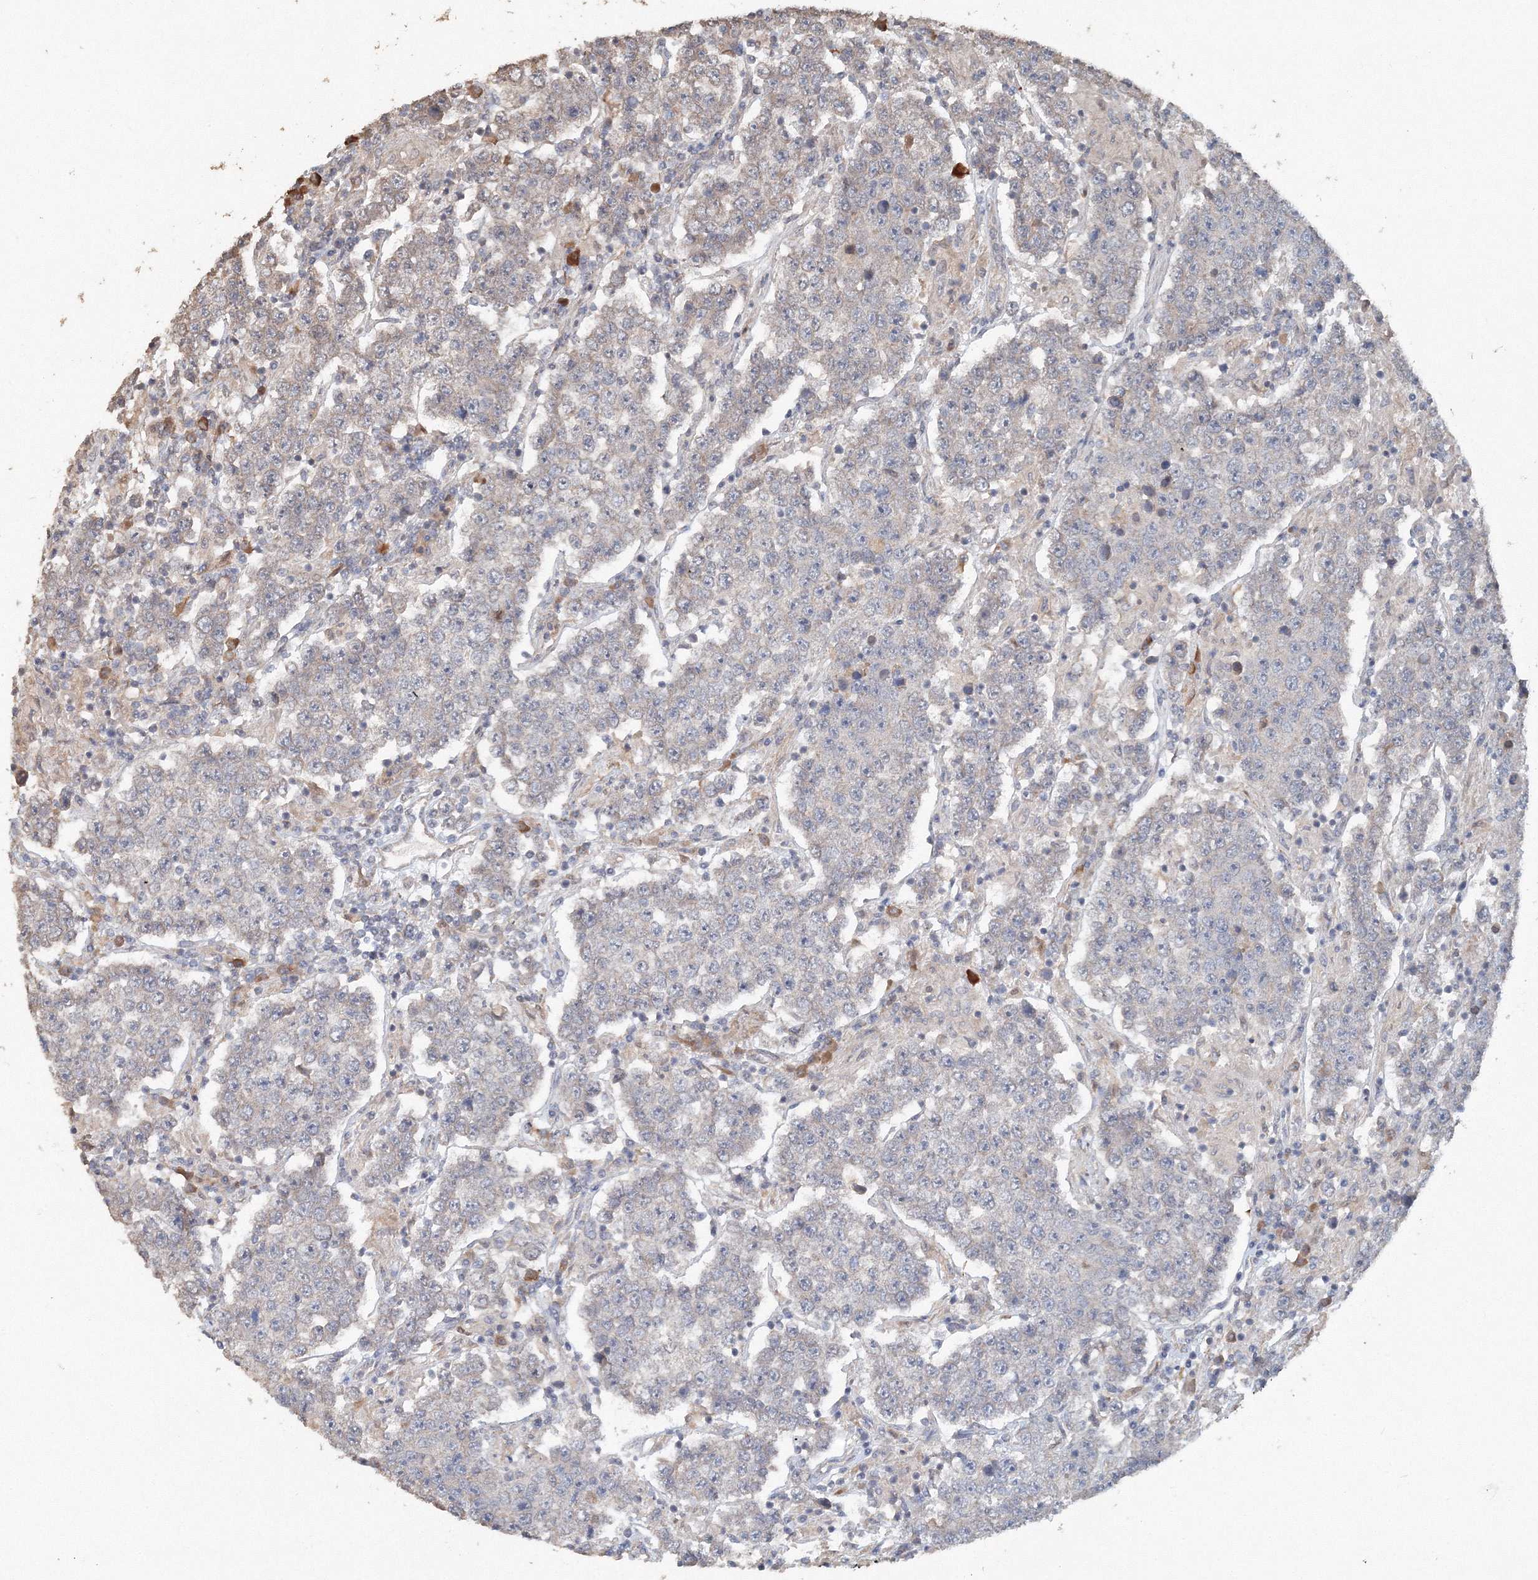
{"staining": {"intensity": "weak", "quantity": "<25%", "location": "cytoplasmic/membranous"}, "tissue": "testis cancer", "cell_type": "Tumor cells", "image_type": "cancer", "snomed": [{"axis": "morphology", "description": "Normal tissue, NOS"}, {"axis": "morphology", "description": "Urothelial carcinoma, High grade"}, {"axis": "morphology", "description": "Seminoma, NOS"}, {"axis": "morphology", "description": "Carcinoma, Embryonal, NOS"}, {"axis": "topography", "description": "Urinary bladder"}, {"axis": "topography", "description": "Testis"}], "caption": "Seminoma (testis) stained for a protein using immunohistochemistry (IHC) exhibits no expression tumor cells.", "gene": "NALF2", "patient": {"sex": "male", "age": 41}}